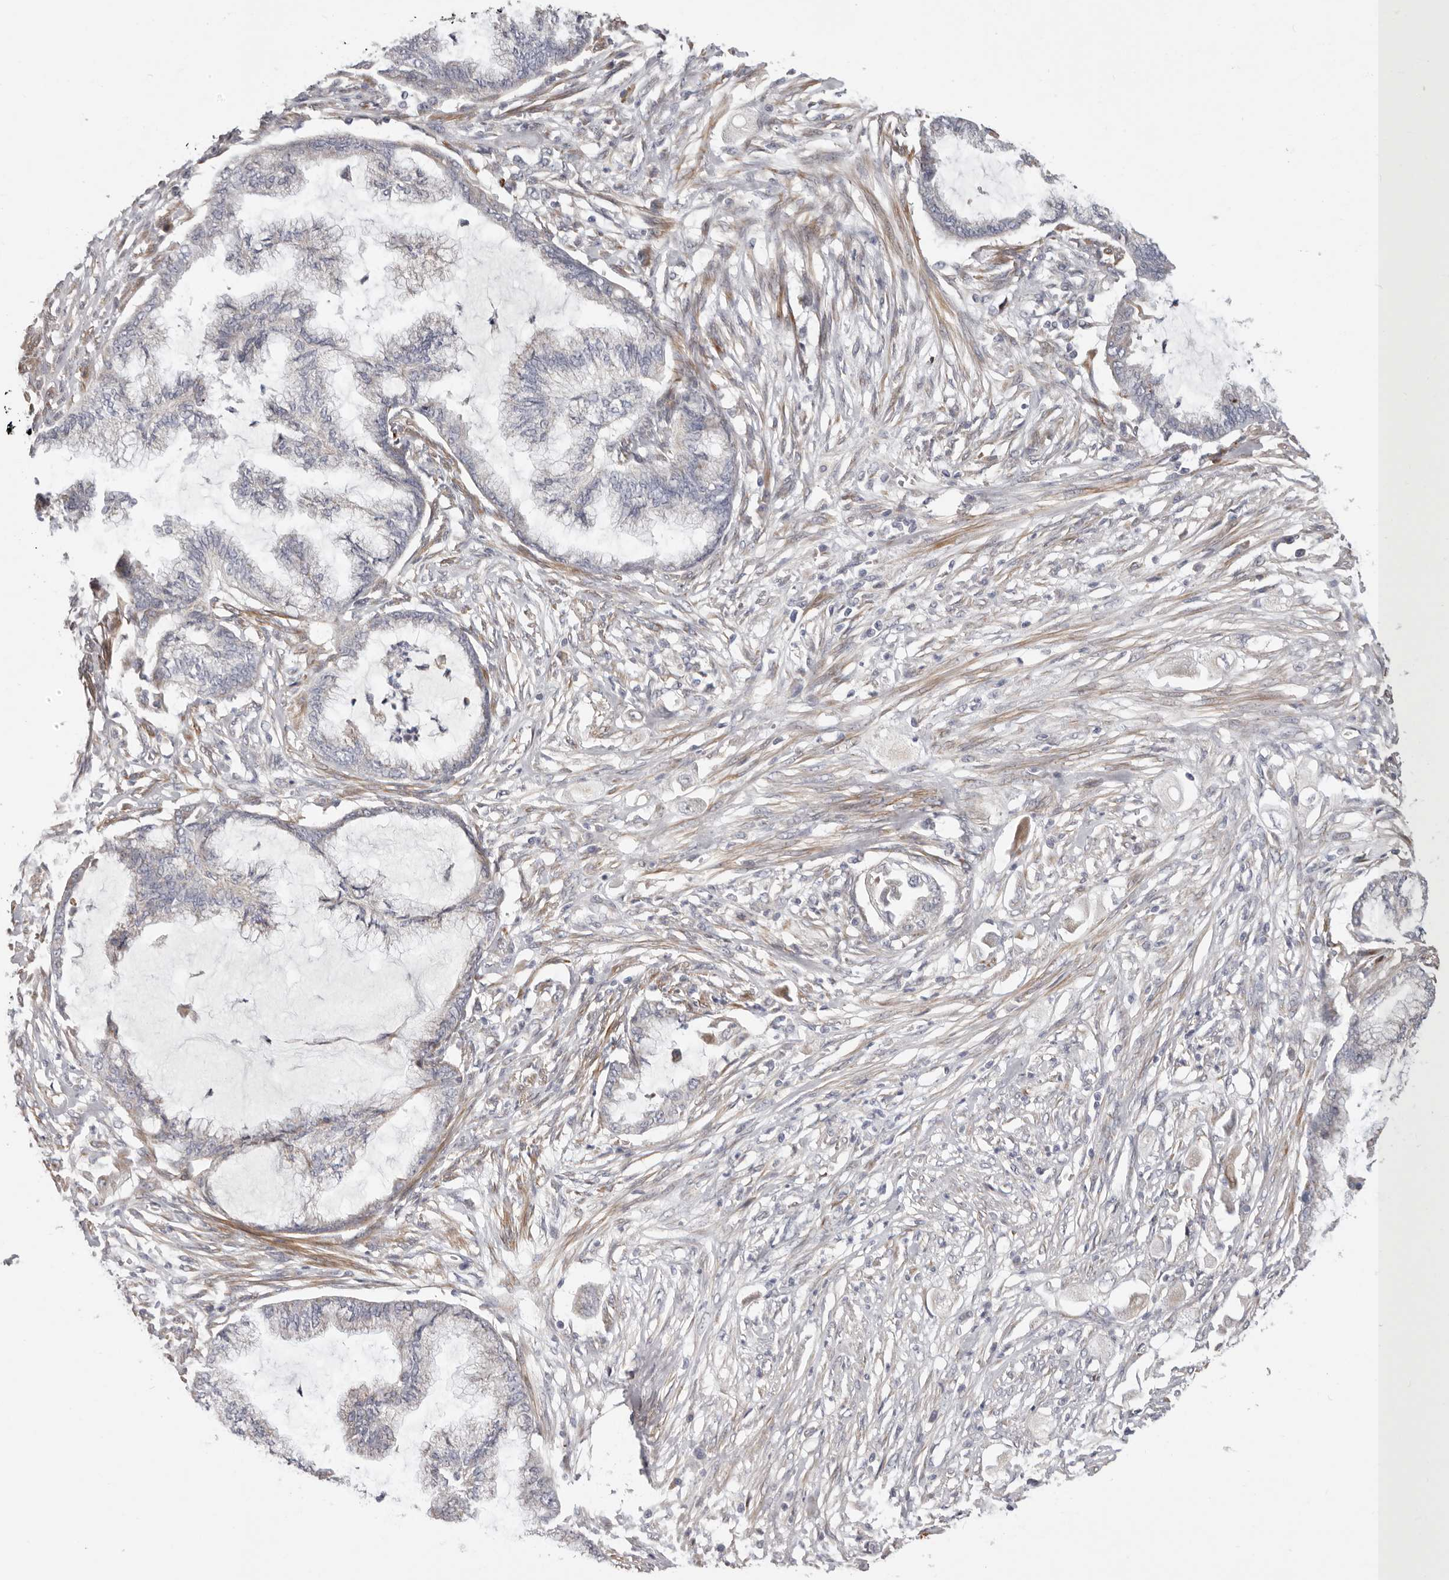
{"staining": {"intensity": "negative", "quantity": "none", "location": "none"}, "tissue": "endometrial cancer", "cell_type": "Tumor cells", "image_type": "cancer", "snomed": [{"axis": "morphology", "description": "Adenocarcinoma, NOS"}, {"axis": "topography", "description": "Endometrium"}], "caption": "Immunohistochemistry of human endometrial adenocarcinoma reveals no staining in tumor cells.", "gene": "MRPS10", "patient": {"sex": "female", "age": 86}}